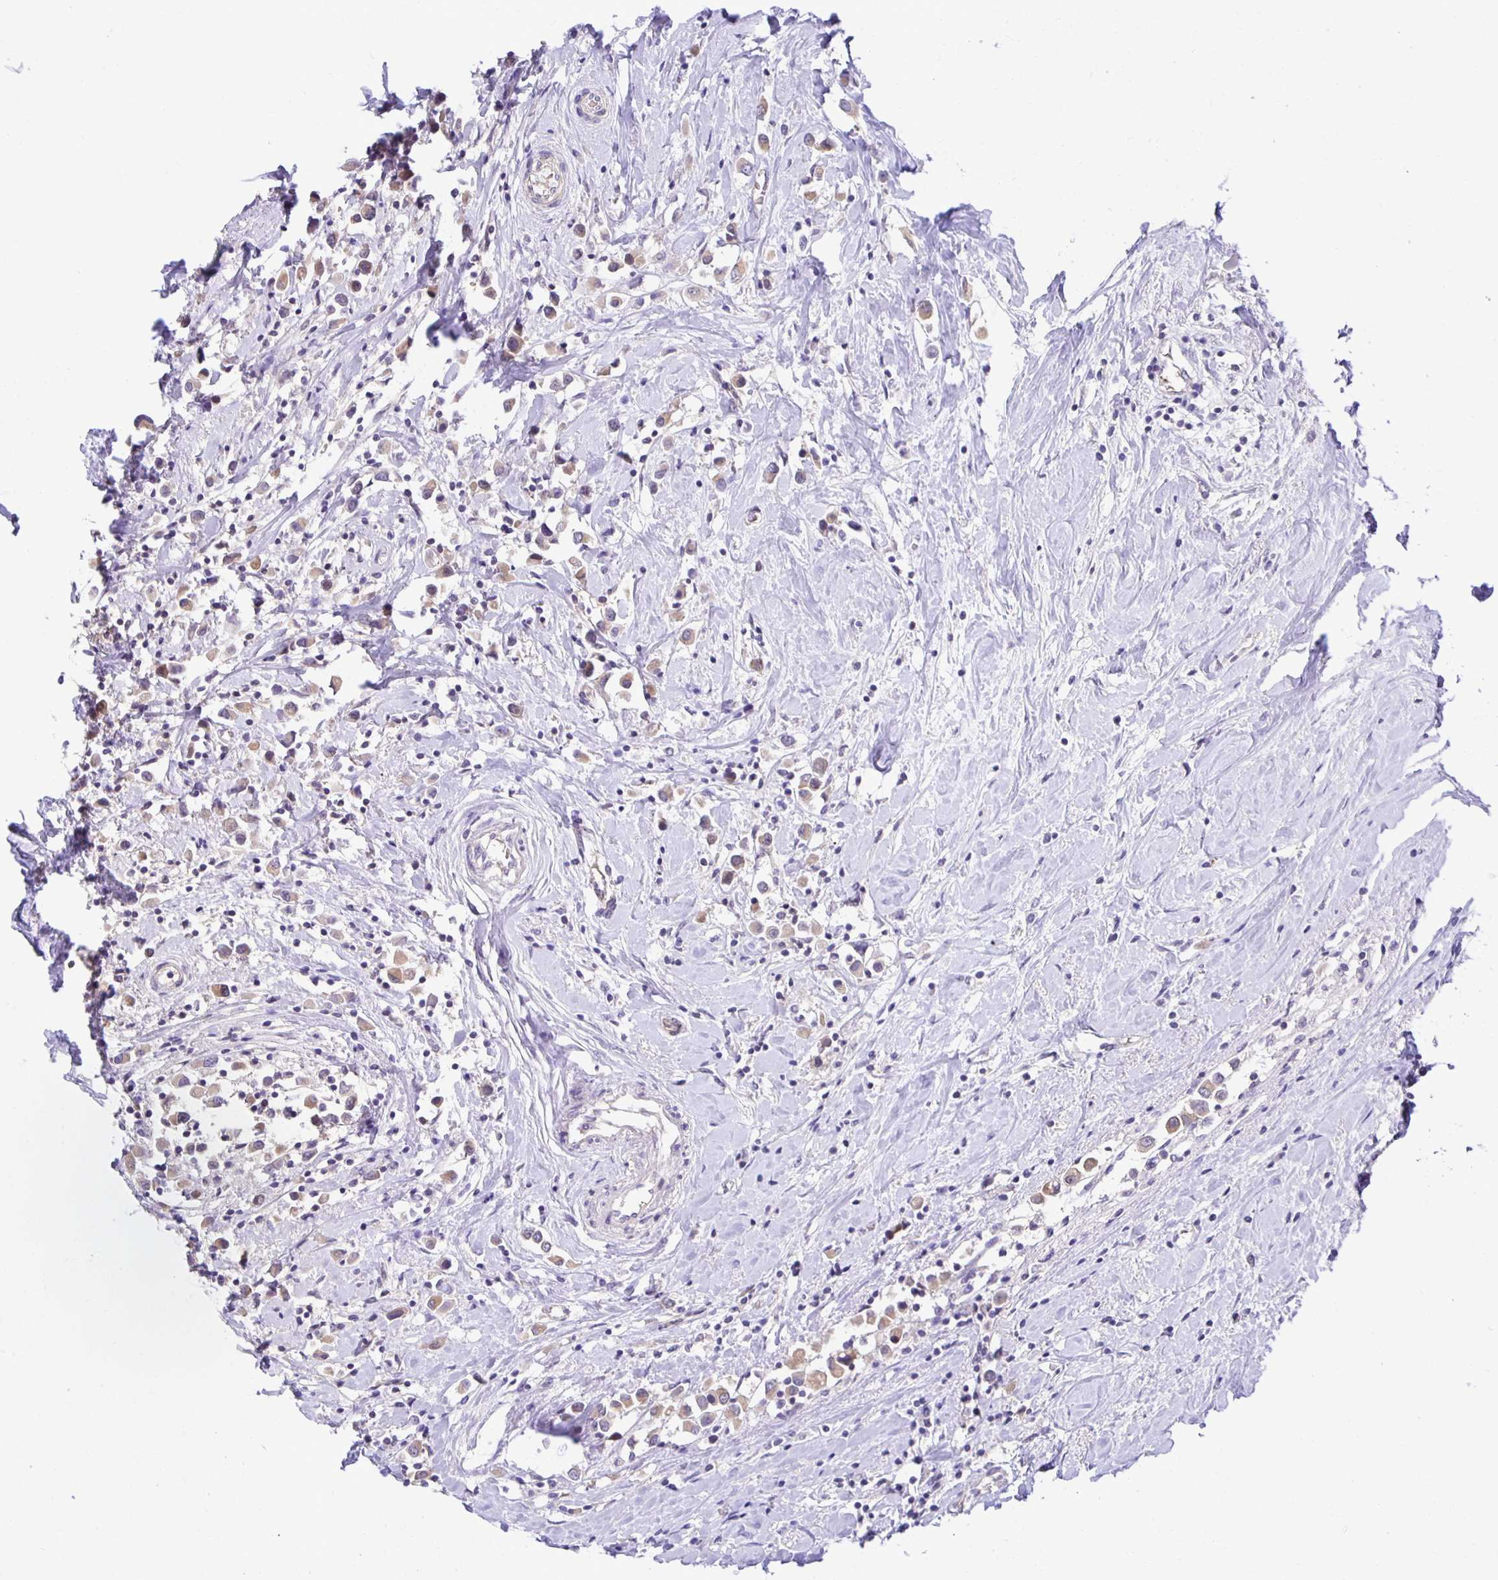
{"staining": {"intensity": "weak", "quantity": ">75%", "location": "cytoplasmic/membranous"}, "tissue": "breast cancer", "cell_type": "Tumor cells", "image_type": "cancer", "snomed": [{"axis": "morphology", "description": "Duct carcinoma"}, {"axis": "topography", "description": "Breast"}], "caption": "A high-resolution photomicrograph shows immunohistochemistry (IHC) staining of infiltrating ductal carcinoma (breast), which shows weak cytoplasmic/membranous positivity in approximately >75% of tumor cells.", "gene": "MIEN1", "patient": {"sex": "female", "age": 61}}